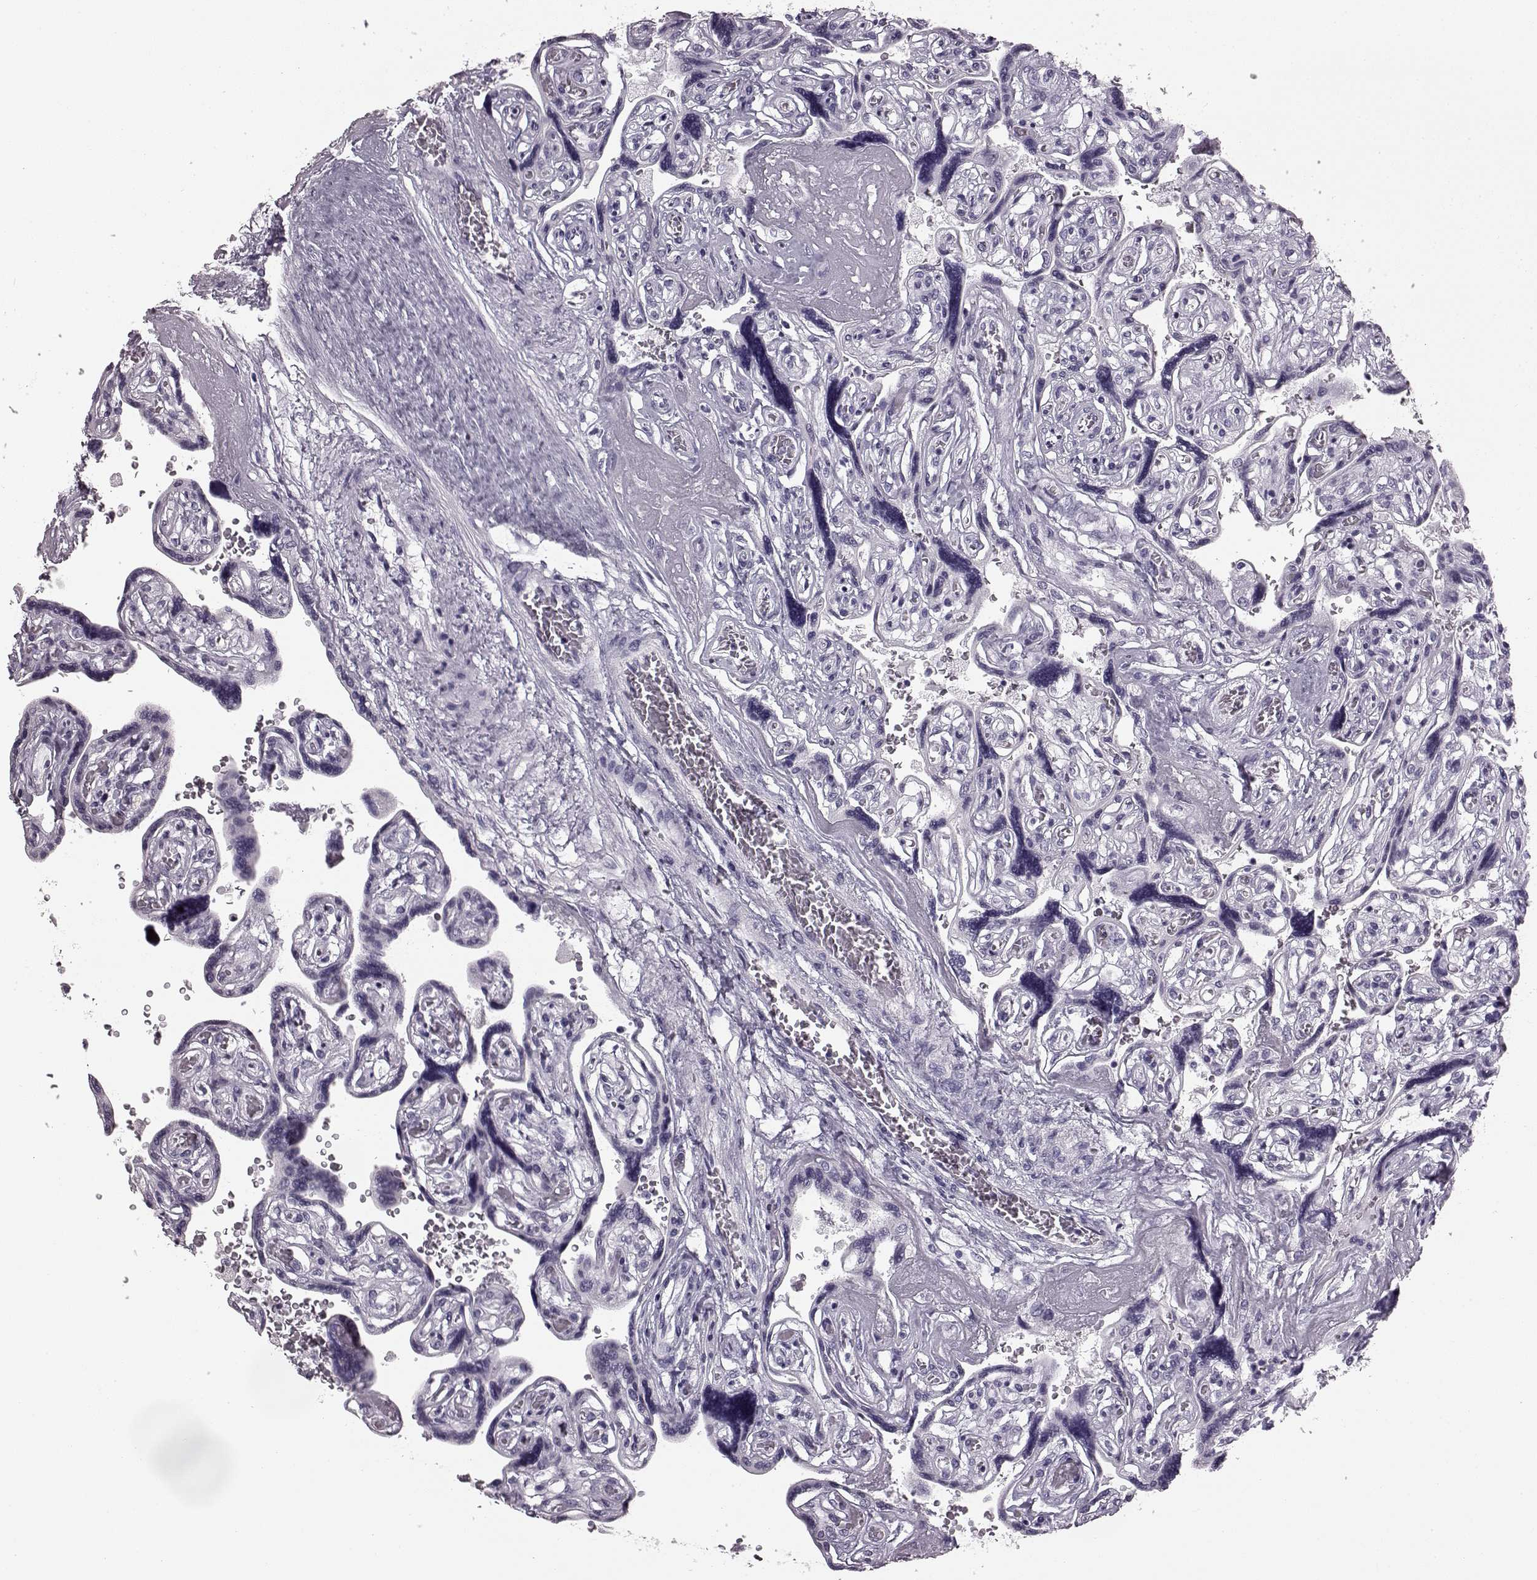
{"staining": {"intensity": "negative", "quantity": "none", "location": "none"}, "tissue": "placenta", "cell_type": "Decidual cells", "image_type": "normal", "snomed": [{"axis": "morphology", "description": "Normal tissue, NOS"}, {"axis": "topography", "description": "Placenta"}], "caption": "Immunohistochemical staining of normal placenta reveals no significant expression in decidual cells.", "gene": "AIPL1", "patient": {"sex": "female", "age": 32}}